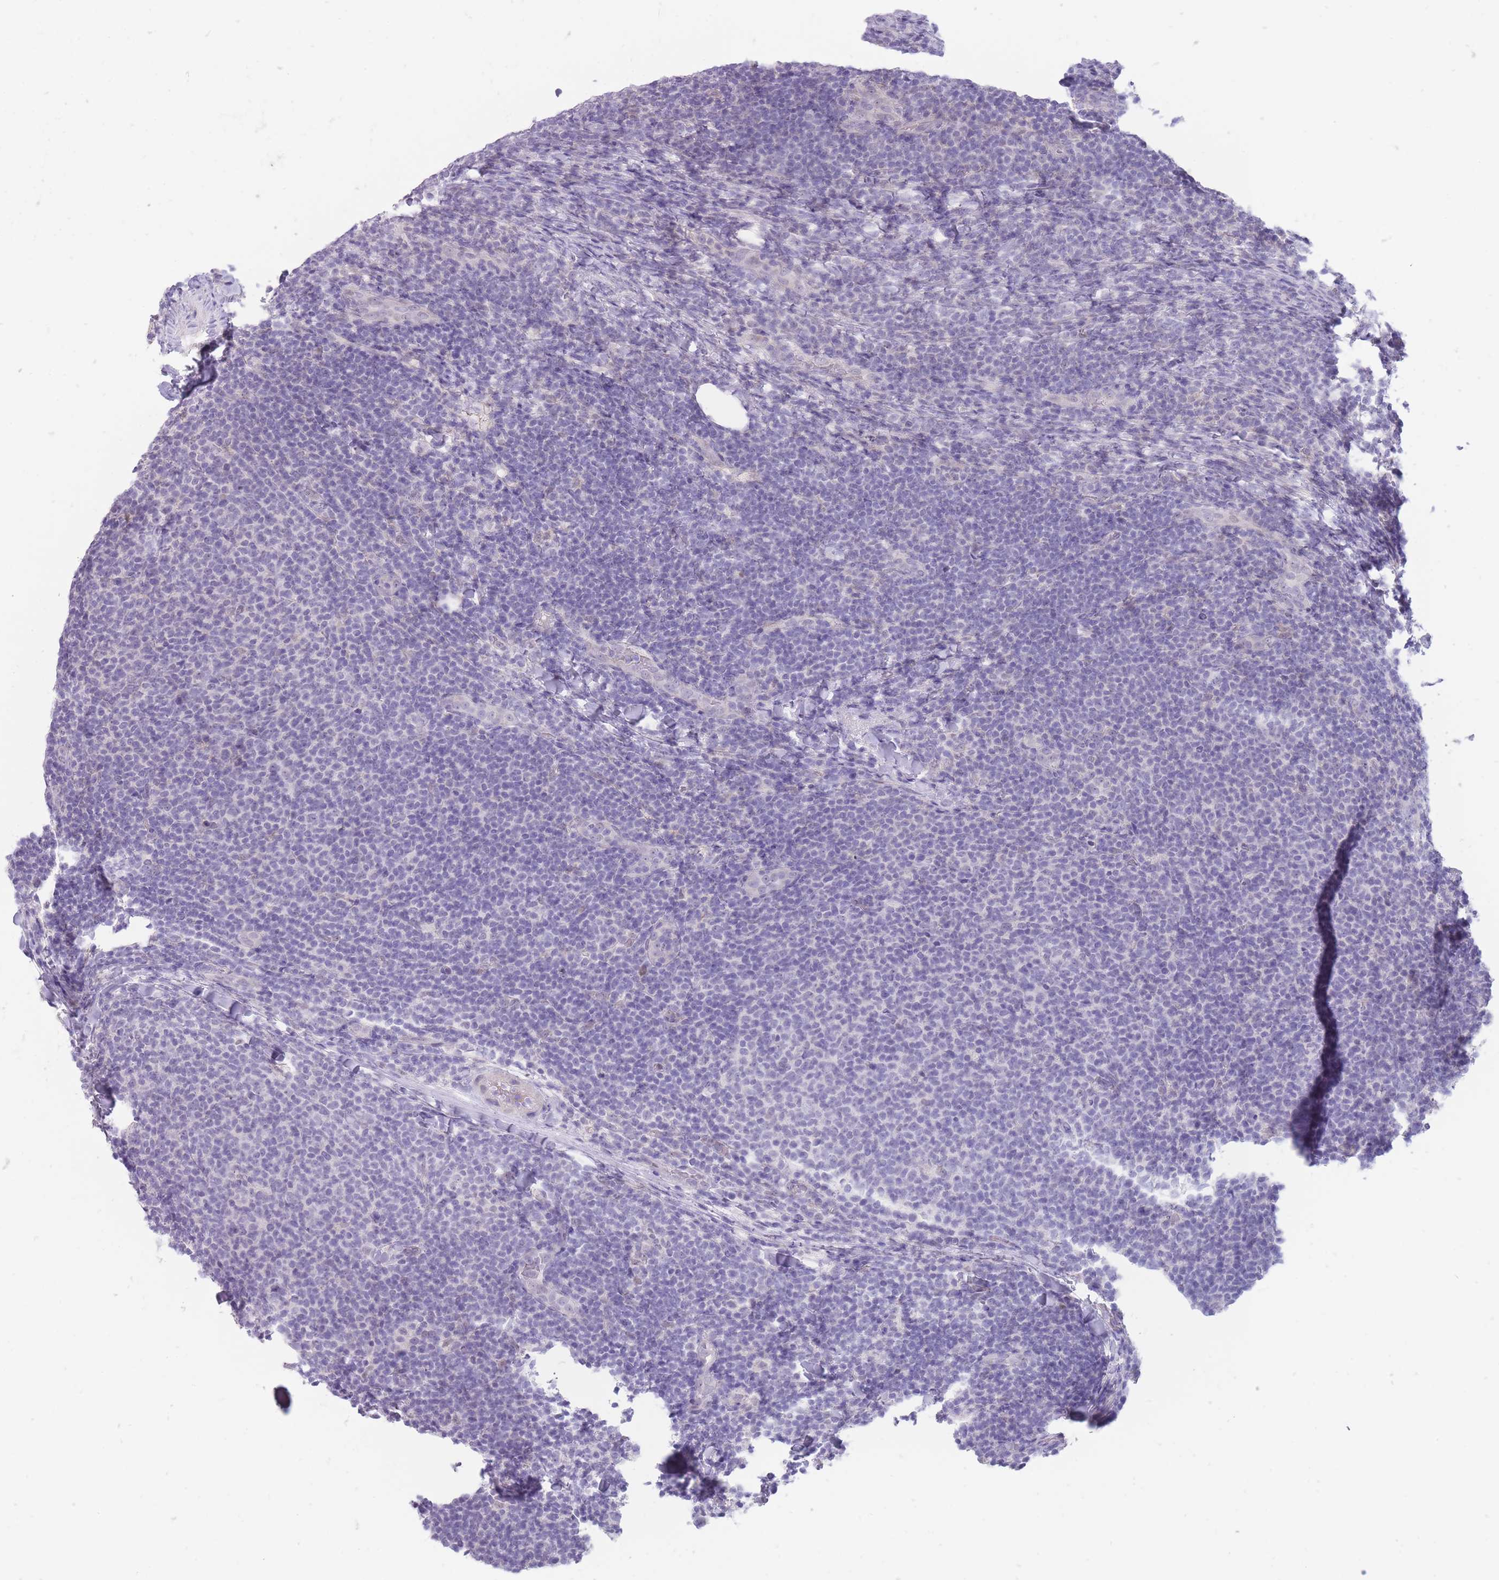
{"staining": {"intensity": "negative", "quantity": "none", "location": "none"}, "tissue": "lymphoma", "cell_type": "Tumor cells", "image_type": "cancer", "snomed": [{"axis": "morphology", "description": "Malignant lymphoma, non-Hodgkin's type, Low grade"}, {"axis": "topography", "description": "Lymph node"}], "caption": "IHC image of neoplastic tissue: lymphoma stained with DAB reveals no significant protein staining in tumor cells.", "gene": "ERICH4", "patient": {"sex": "male", "age": 66}}